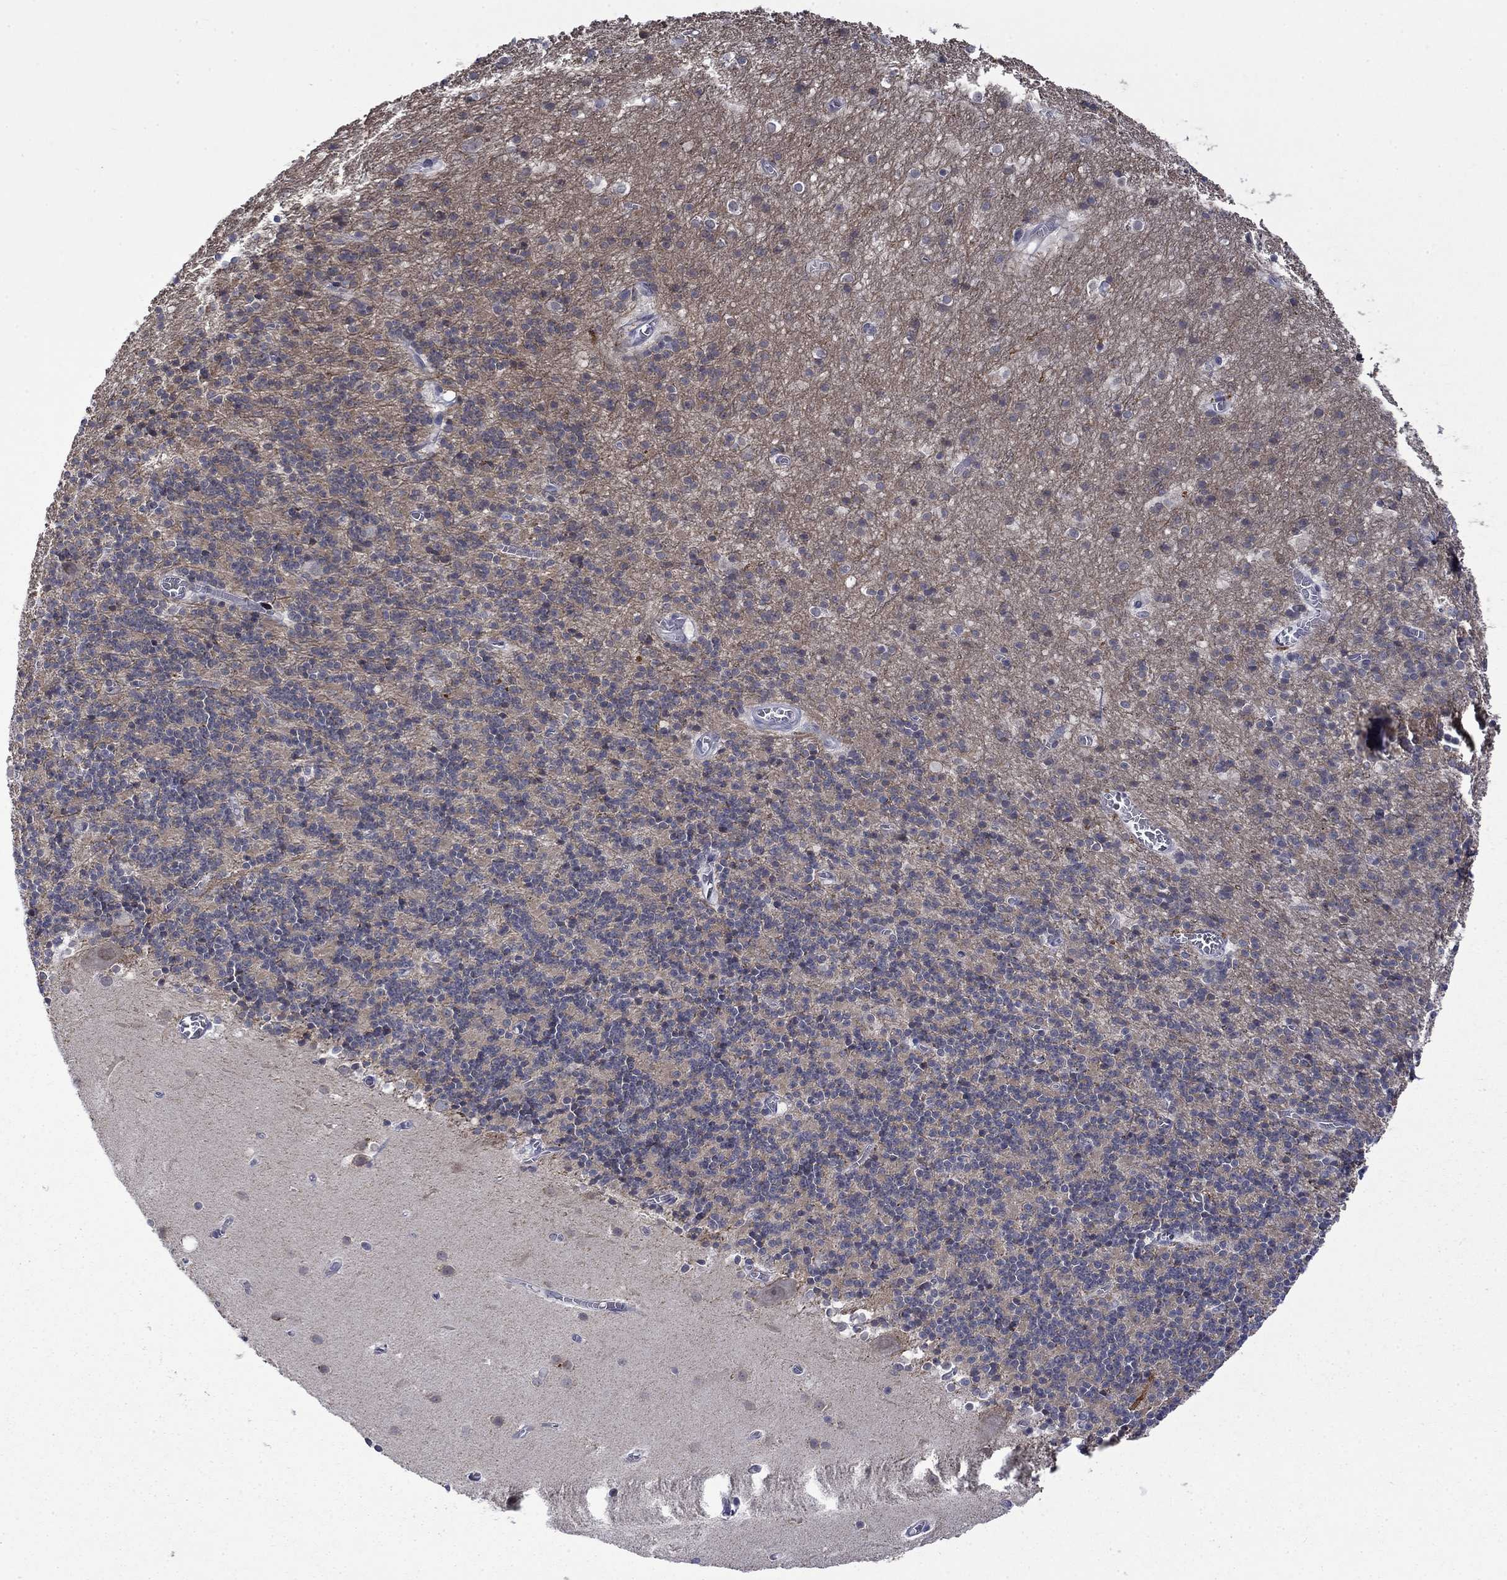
{"staining": {"intensity": "negative", "quantity": "none", "location": "none"}, "tissue": "cerebellum", "cell_type": "Cells in granular layer", "image_type": "normal", "snomed": [{"axis": "morphology", "description": "Normal tissue, NOS"}, {"axis": "topography", "description": "Cerebellum"}], "caption": "Cerebellum stained for a protein using immunohistochemistry reveals no expression cells in granular layer.", "gene": "NSMF", "patient": {"sex": "male", "age": 70}}